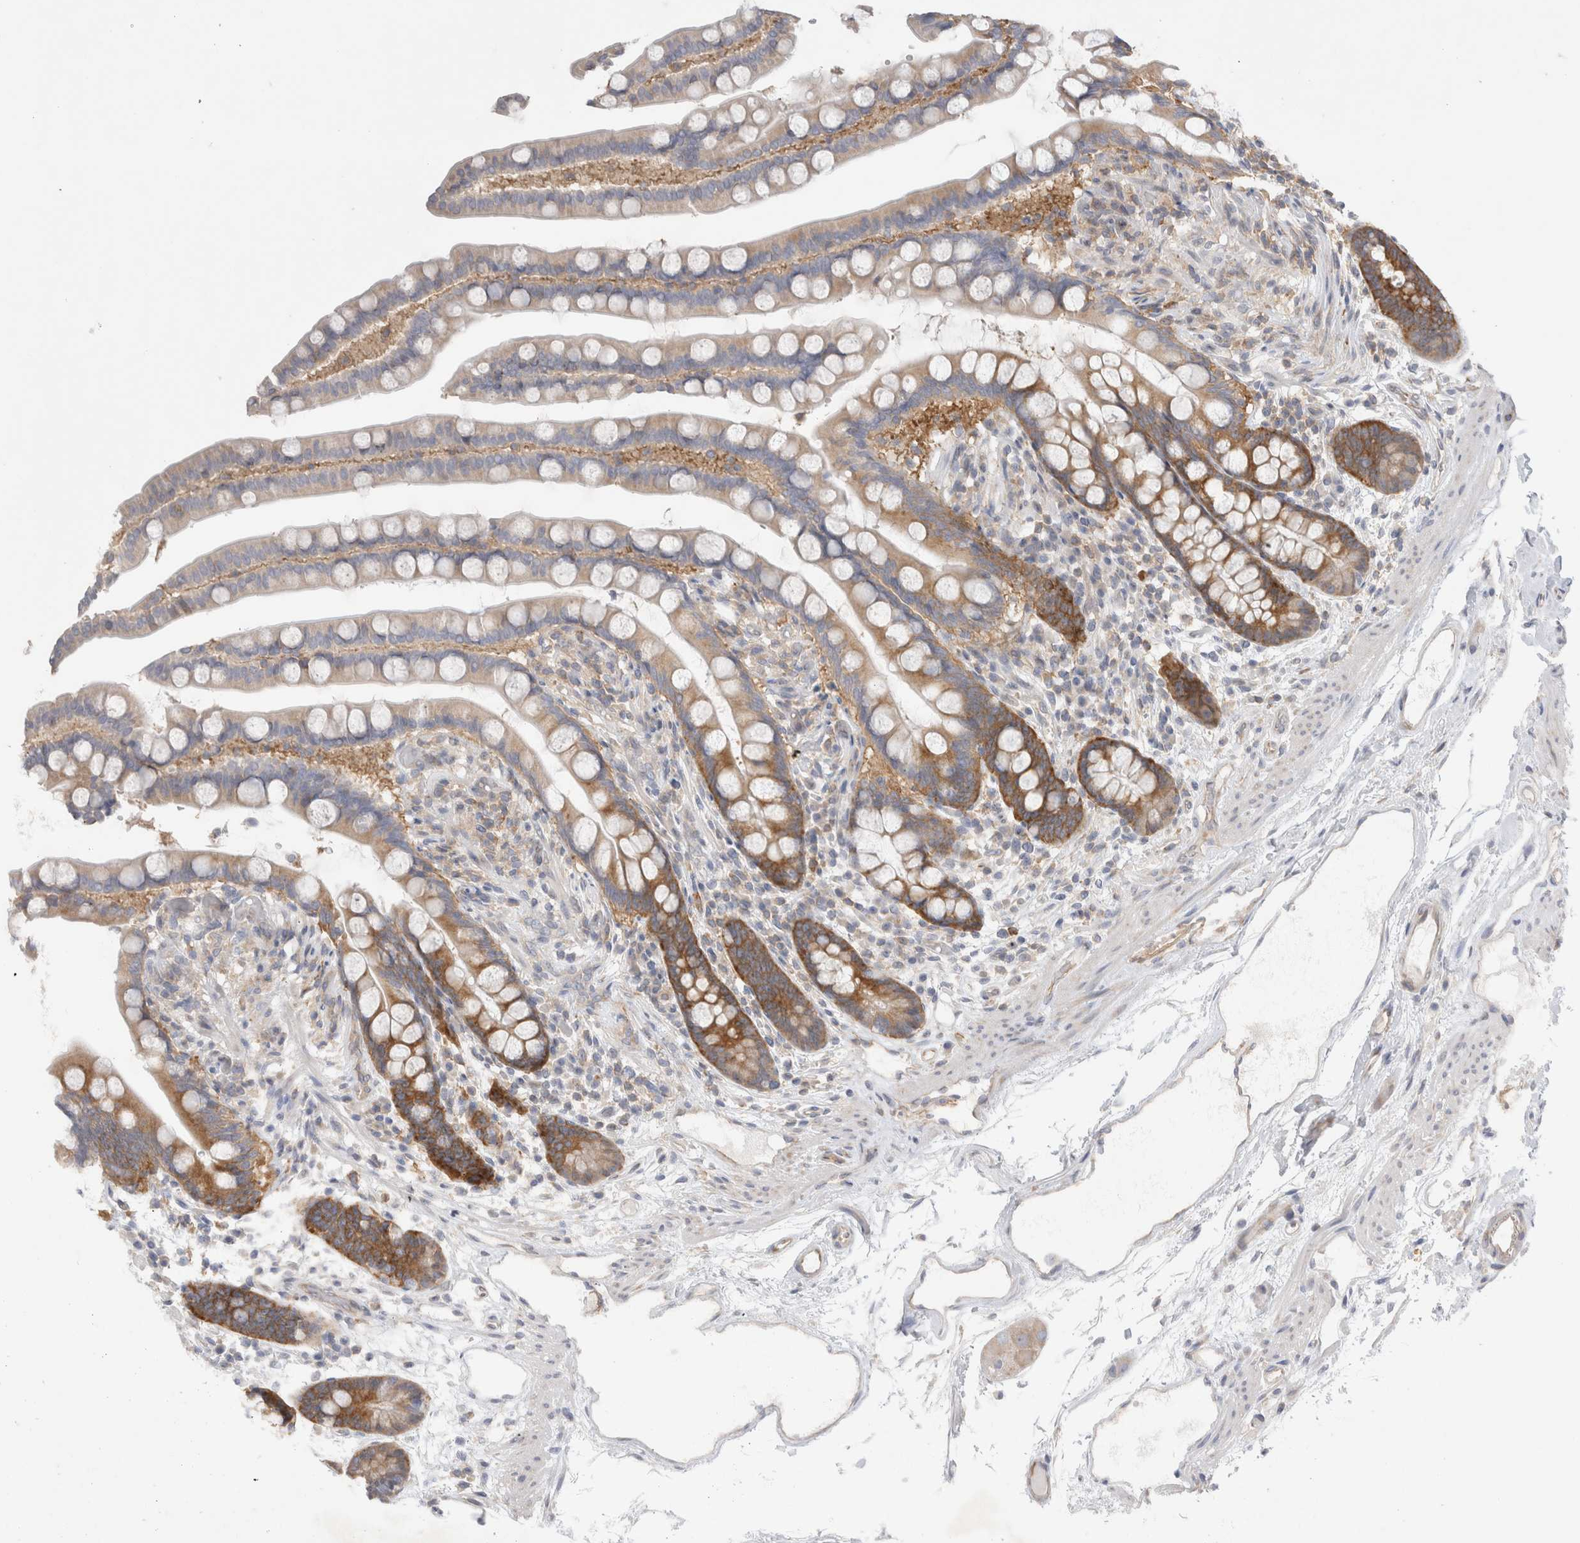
{"staining": {"intensity": "negative", "quantity": "none", "location": "none"}, "tissue": "colon", "cell_type": "Endothelial cells", "image_type": "normal", "snomed": [{"axis": "morphology", "description": "Normal tissue, NOS"}, {"axis": "topography", "description": "Colon"}], "caption": "A high-resolution image shows IHC staining of benign colon, which exhibits no significant positivity in endothelial cells.", "gene": "ZNF23", "patient": {"sex": "male", "age": 73}}